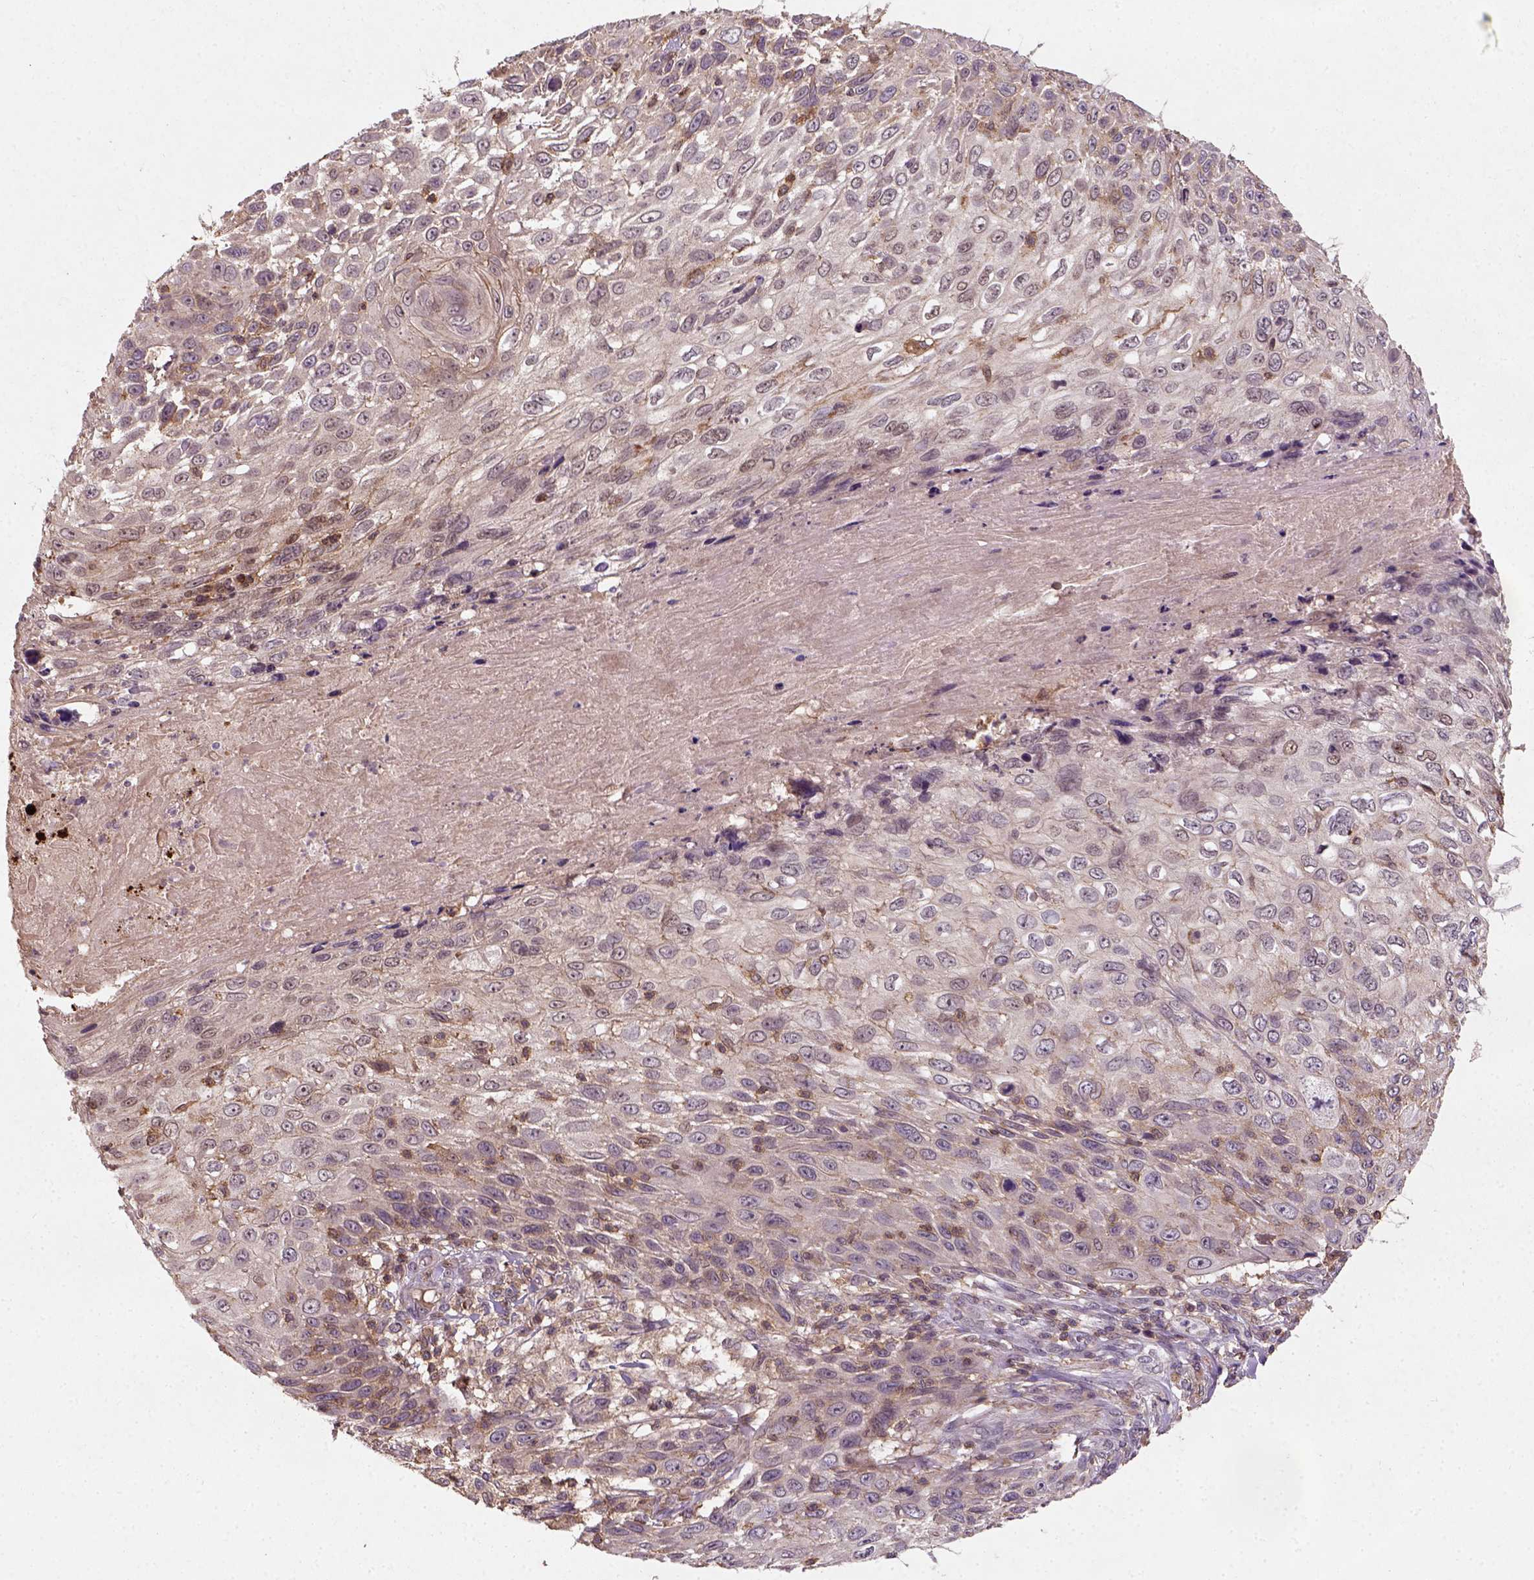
{"staining": {"intensity": "weak", "quantity": ">75%", "location": "cytoplasmic/membranous"}, "tissue": "skin cancer", "cell_type": "Tumor cells", "image_type": "cancer", "snomed": [{"axis": "morphology", "description": "Squamous cell carcinoma, NOS"}, {"axis": "topography", "description": "Skin"}], "caption": "Immunohistochemistry (IHC) staining of skin squamous cell carcinoma, which reveals low levels of weak cytoplasmic/membranous positivity in approximately >75% of tumor cells indicating weak cytoplasmic/membranous protein expression. The staining was performed using DAB (3,3'-diaminobenzidine) (brown) for protein detection and nuclei were counterstained in hematoxylin (blue).", "gene": "CAMKK1", "patient": {"sex": "male", "age": 92}}